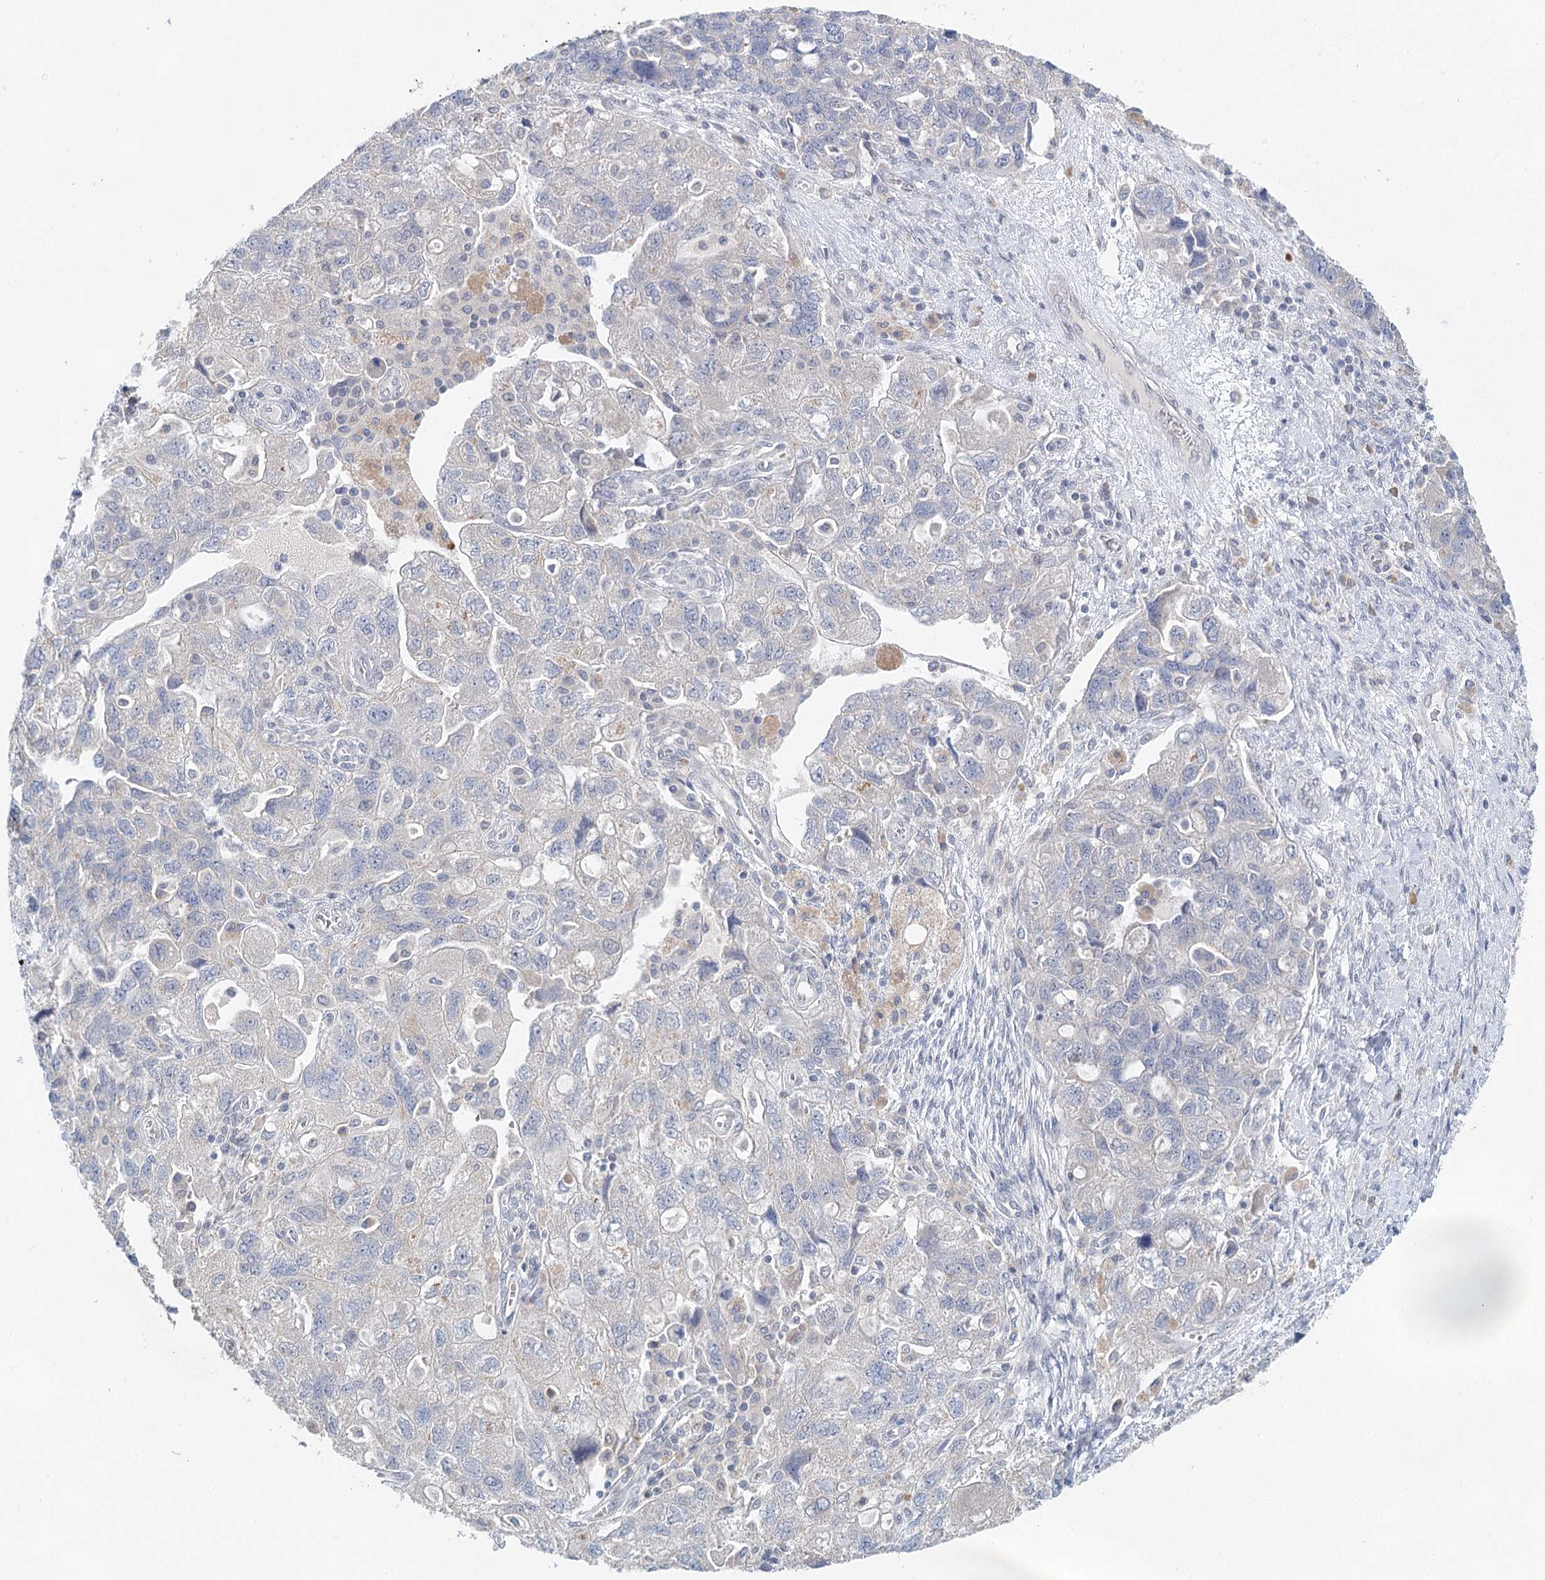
{"staining": {"intensity": "negative", "quantity": "none", "location": "none"}, "tissue": "ovarian cancer", "cell_type": "Tumor cells", "image_type": "cancer", "snomed": [{"axis": "morphology", "description": "Carcinoma, NOS"}, {"axis": "morphology", "description": "Cystadenocarcinoma, serous, NOS"}, {"axis": "topography", "description": "Ovary"}], "caption": "High power microscopy image of an immunohistochemistry image of ovarian cancer (serous cystadenocarcinoma), revealing no significant positivity in tumor cells. (Brightfield microscopy of DAB (3,3'-diaminobenzidine) immunohistochemistry (IHC) at high magnification).", "gene": "BLTP1", "patient": {"sex": "female", "age": 69}}